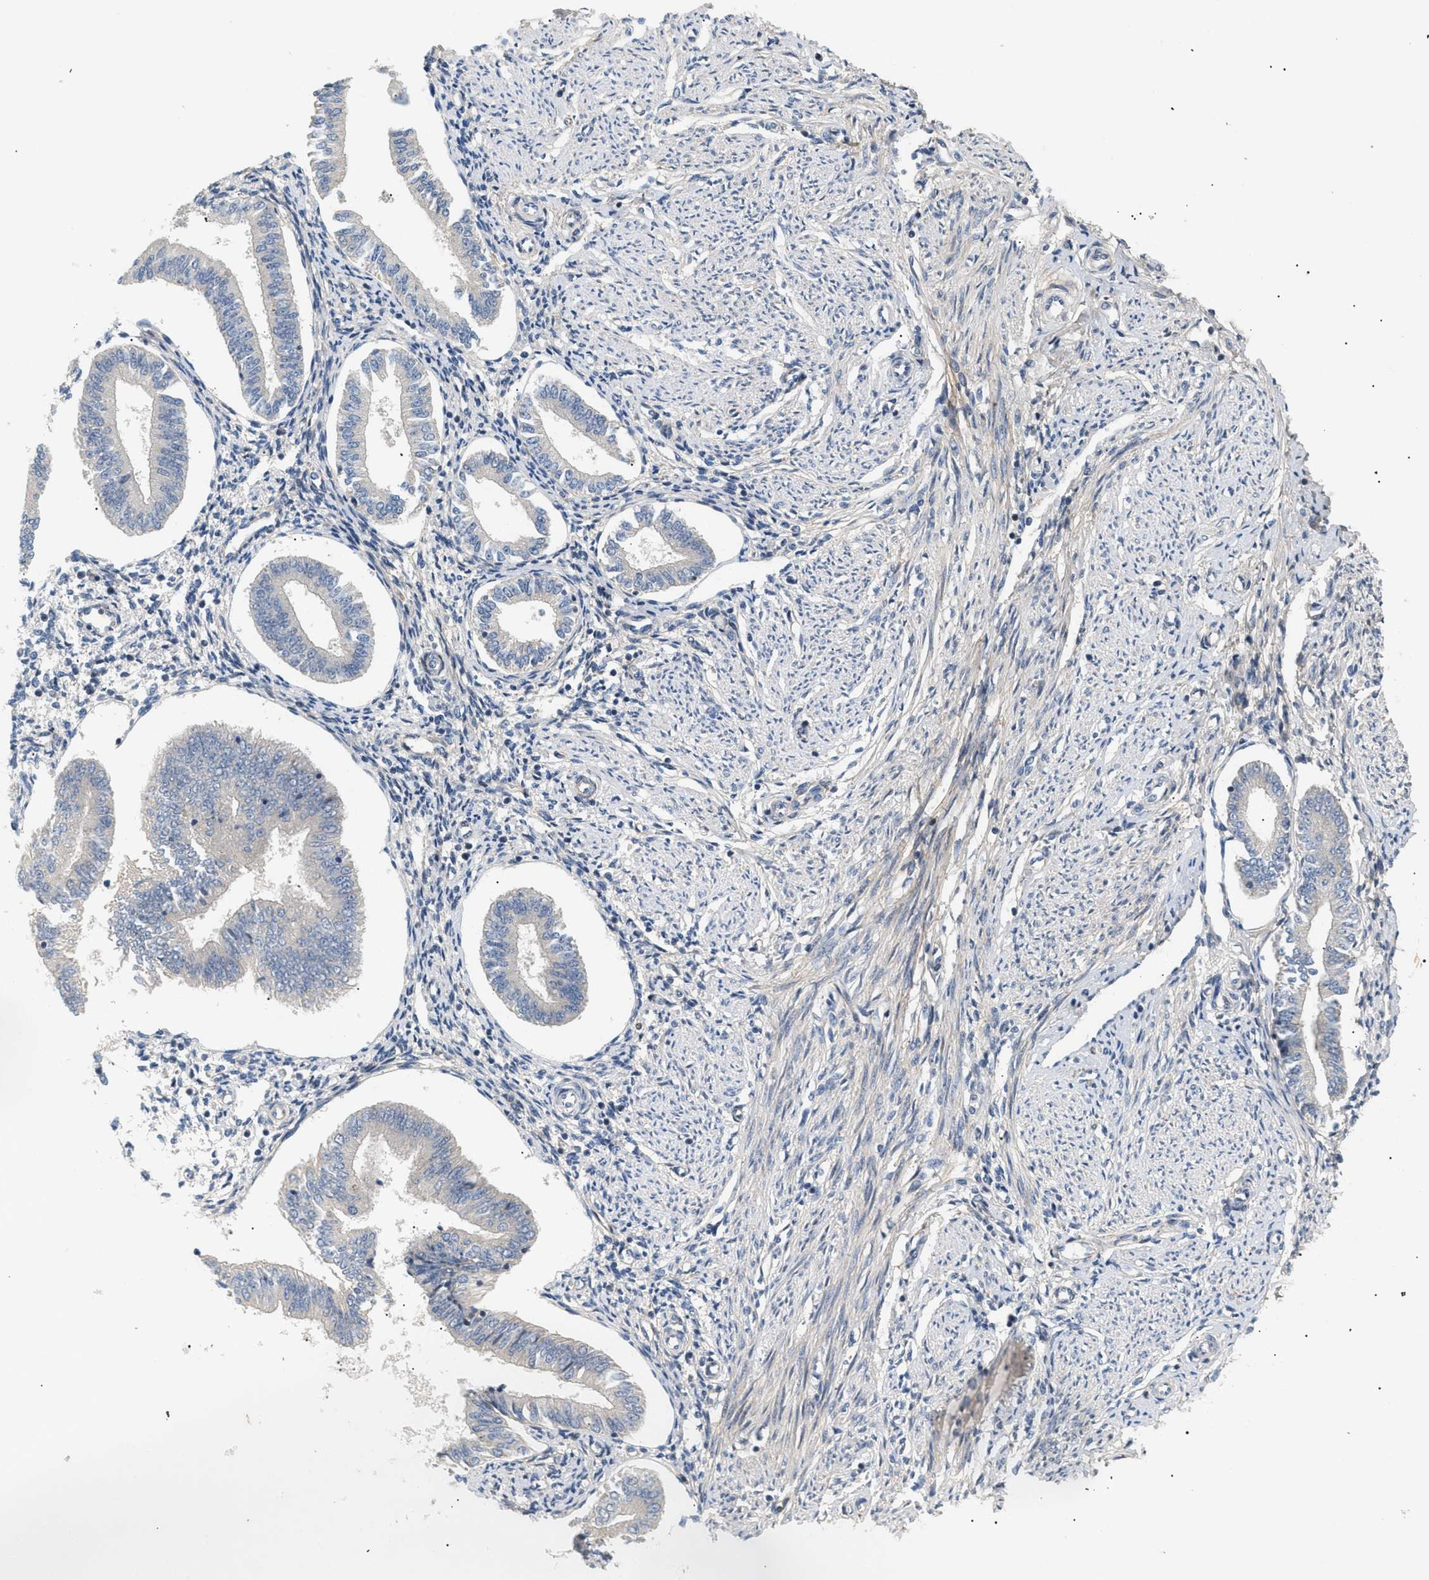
{"staining": {"intensity": "negative", "quantity": "none", "location": "none"}, "tissue": "endometrium", "cell_type": "Cells in endometrial stroma", "image_type": "normal", "snomed": [{"axis": "morphology", "description": "Normal tissue, NOS"}, {"axis": "topography", "description": "Endometrium"}], "caption": "DAB (3,3'-diaminobenzidine) immunohistochemical staining of unremarkable endometrium reveals no significant expression in cells in endometrial stroma. (DAB (3,3'-diaminobenzidine) immunohistochemistry (IHC) with hematoxylin counter stain).", "gene": "FARS2", "patient": {"sex": "female", "age": 50}}